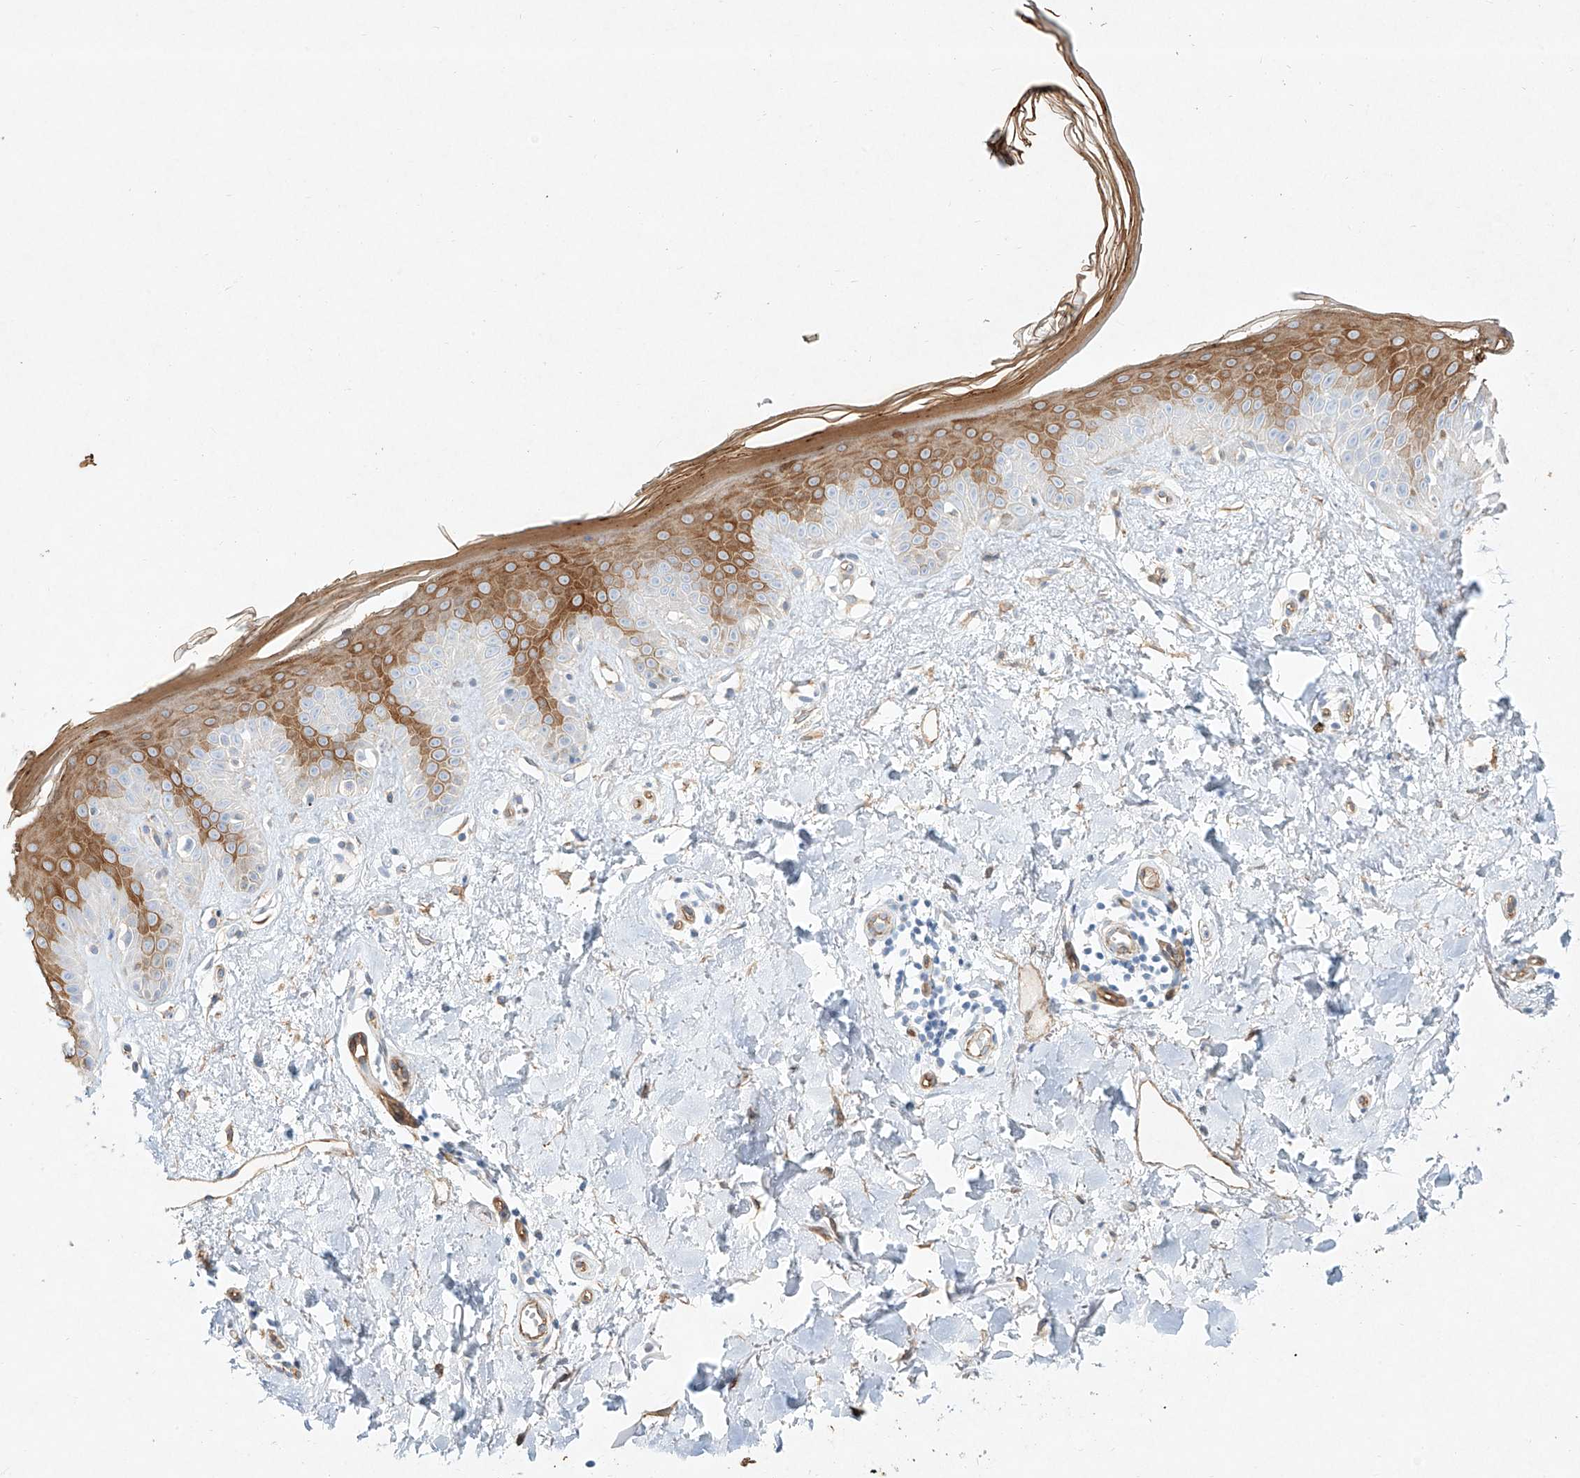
{"staining": {"intensity": "moderate", "quantity": ">75%", "location": "cytoplasmic/membranous"}, "tissue": "skin", "cell_type": "Fibroblasts", "image_type": "normal", "snomed": [{"axis": "morphology", "description": "Normal tissue, NOS"}, {"axis": "topography", "description": "Skin"}], "caption": "Immunohistochemical staining of normal skin demonstrates medium levels of moderate cytoplasmic/membranous staining in about >75% of fibroblasts.", "gene": "REEP2", "patient": {"sex": "female", "age": 64}}